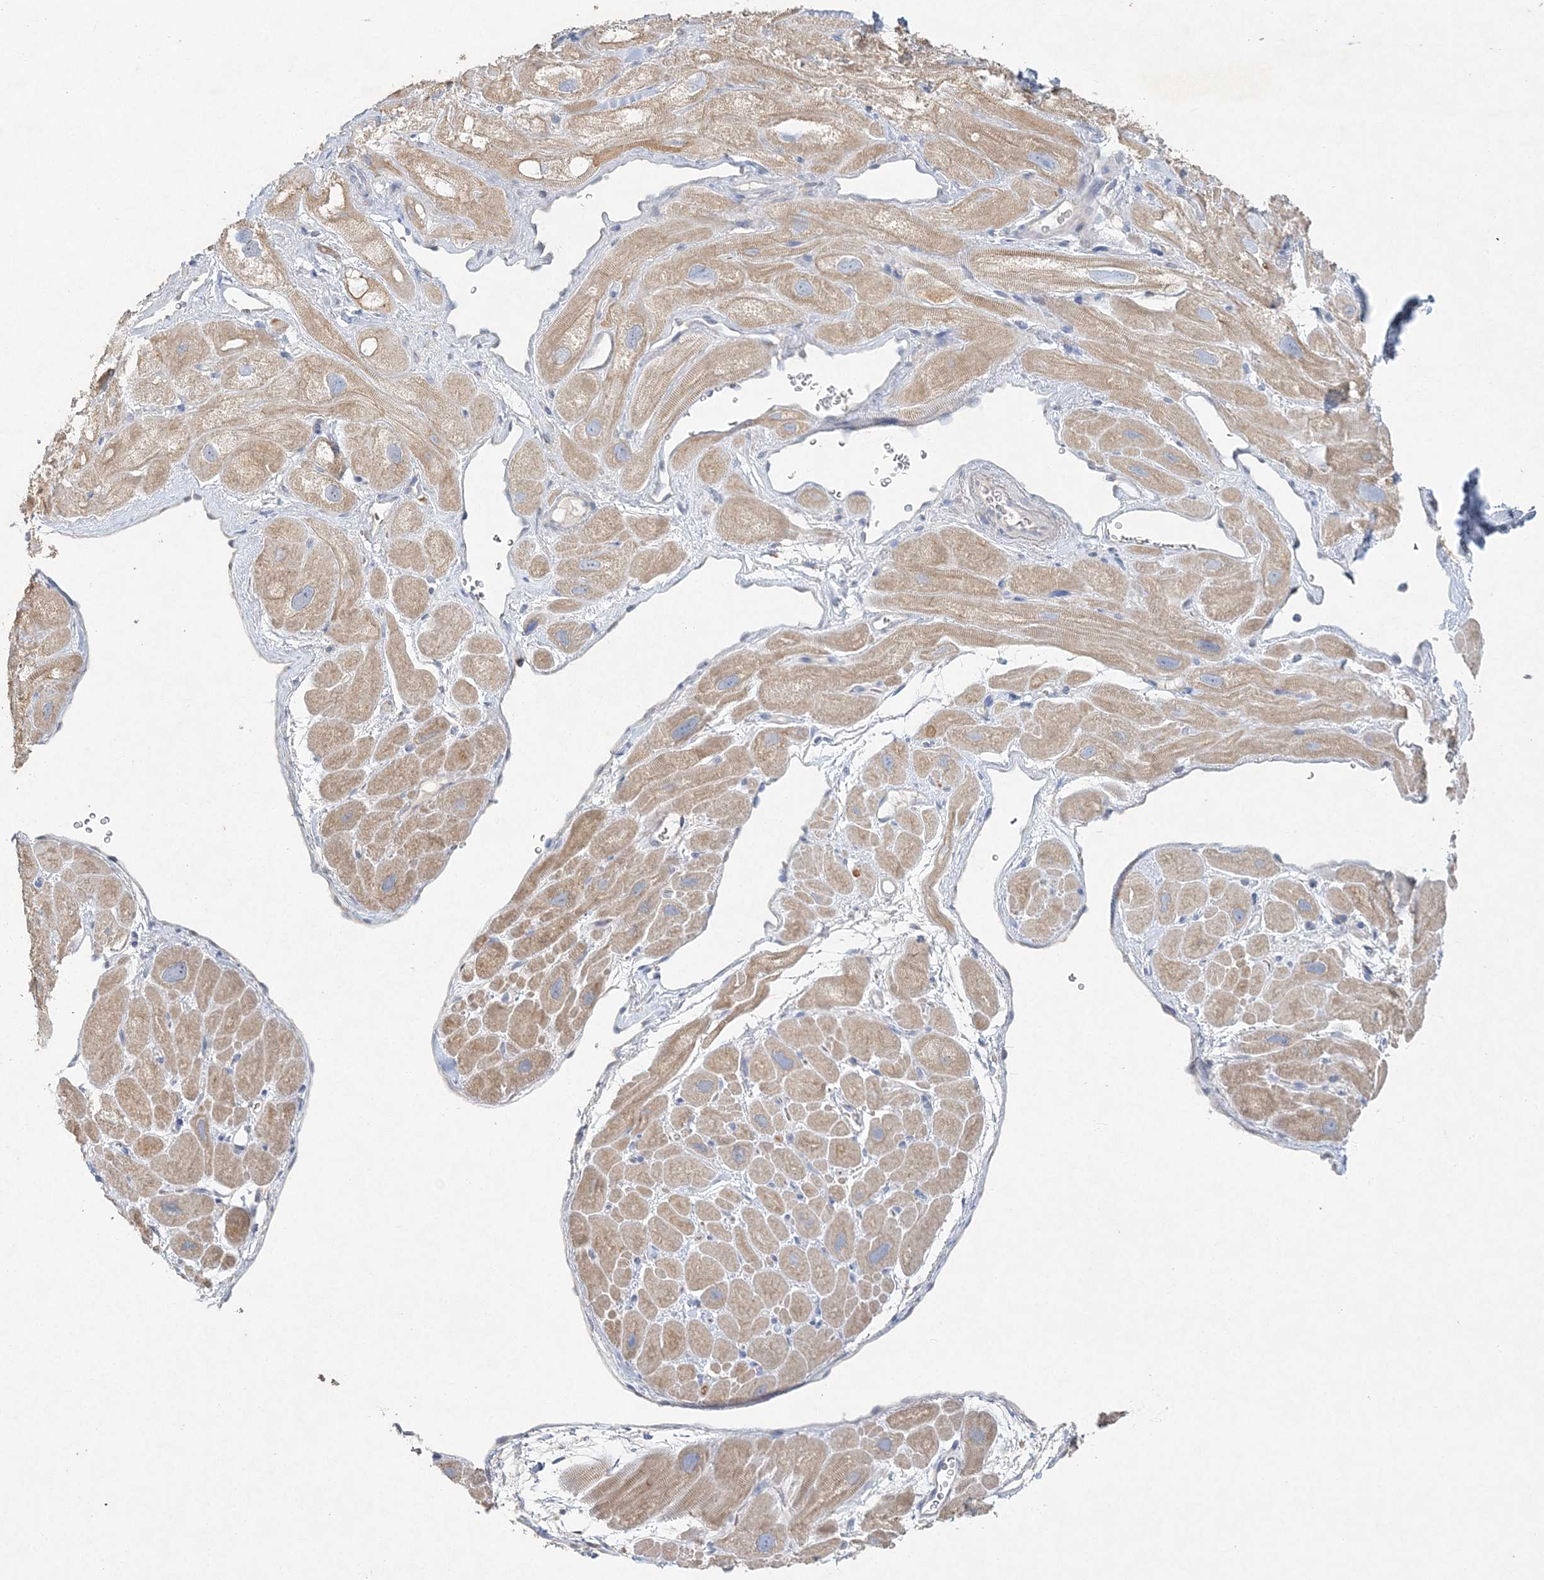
{"staining": {"intensity": "moderate", "quantity": ">75%", "location": "cytoplasmic/membranous"}, "tissue": "heart muscle", "cell_type": "Cardiomyocytes", "image_type": "normal", "snomed": [{"axis": "morphology", "description": "Normal tissue, NOS"}, {"axis": "topography", "description": "Heart"}], "caption": "IHC (DAB (3,3'-diaminobenzidine)) staining of normal human heart muscle displays moderate cytoplasmic/membranous protein staining in approximately >75% of cardiomyocytes.", "gene": "MAT2B", "patient": {"sex": "male", "age": 49}}